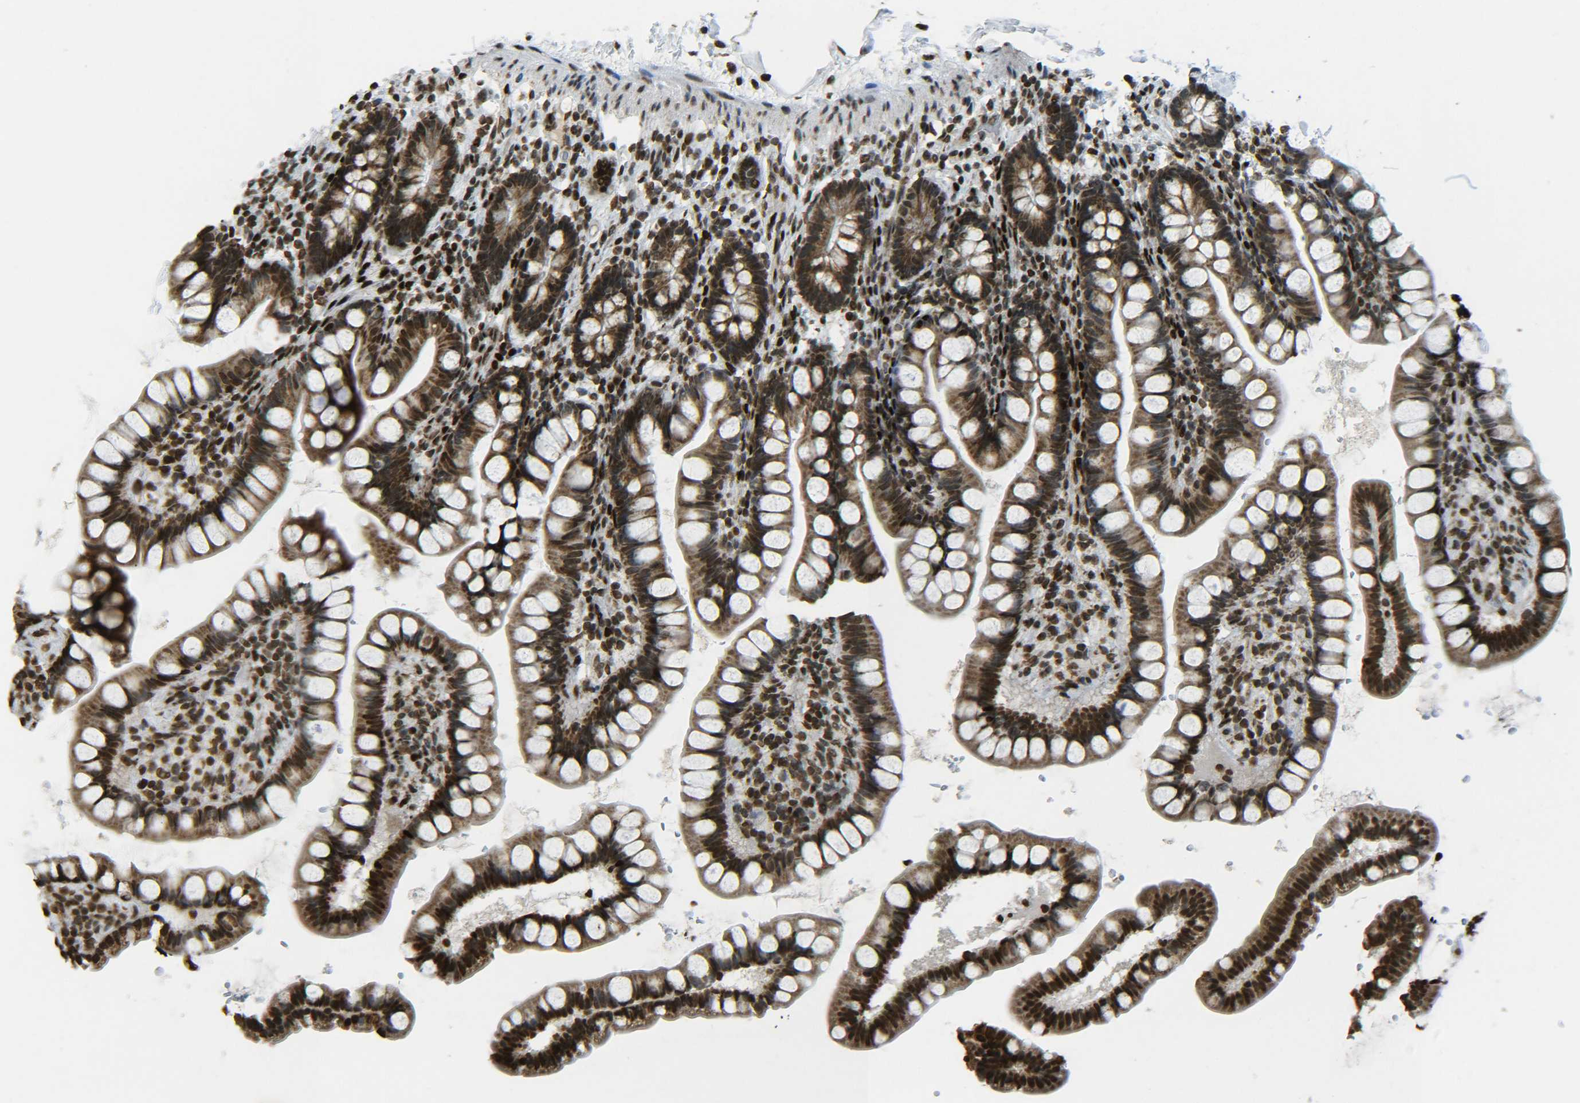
{"staining": {"intensity": "strong", "quantity": ">75%", "location": "cytoplasmic/membranous,nuclear"}, "tissue": "small intestine", "cell_type": "Glandular cells", "image_type": "normal", "snomed": [{"axis": "morphology", "description": "Normal tissue, NOS"}, {"axis": "topography", "description": "Small intestine"}], "caption": "High-magnification brightfield microscopy of unremarkable small intestine stained with DAB (3,3'-diaminobenzidine) (brown) and counterstained with hematoxylin (blue). glandular cells exhibit strong cytoplasmic/membranous,nuclear staining is present in about>75% of cells. (IHC, brightfield microscopy, high magnification).", "gene": "NEUROG2", "patient": {"sex": "female", "age": 84}}